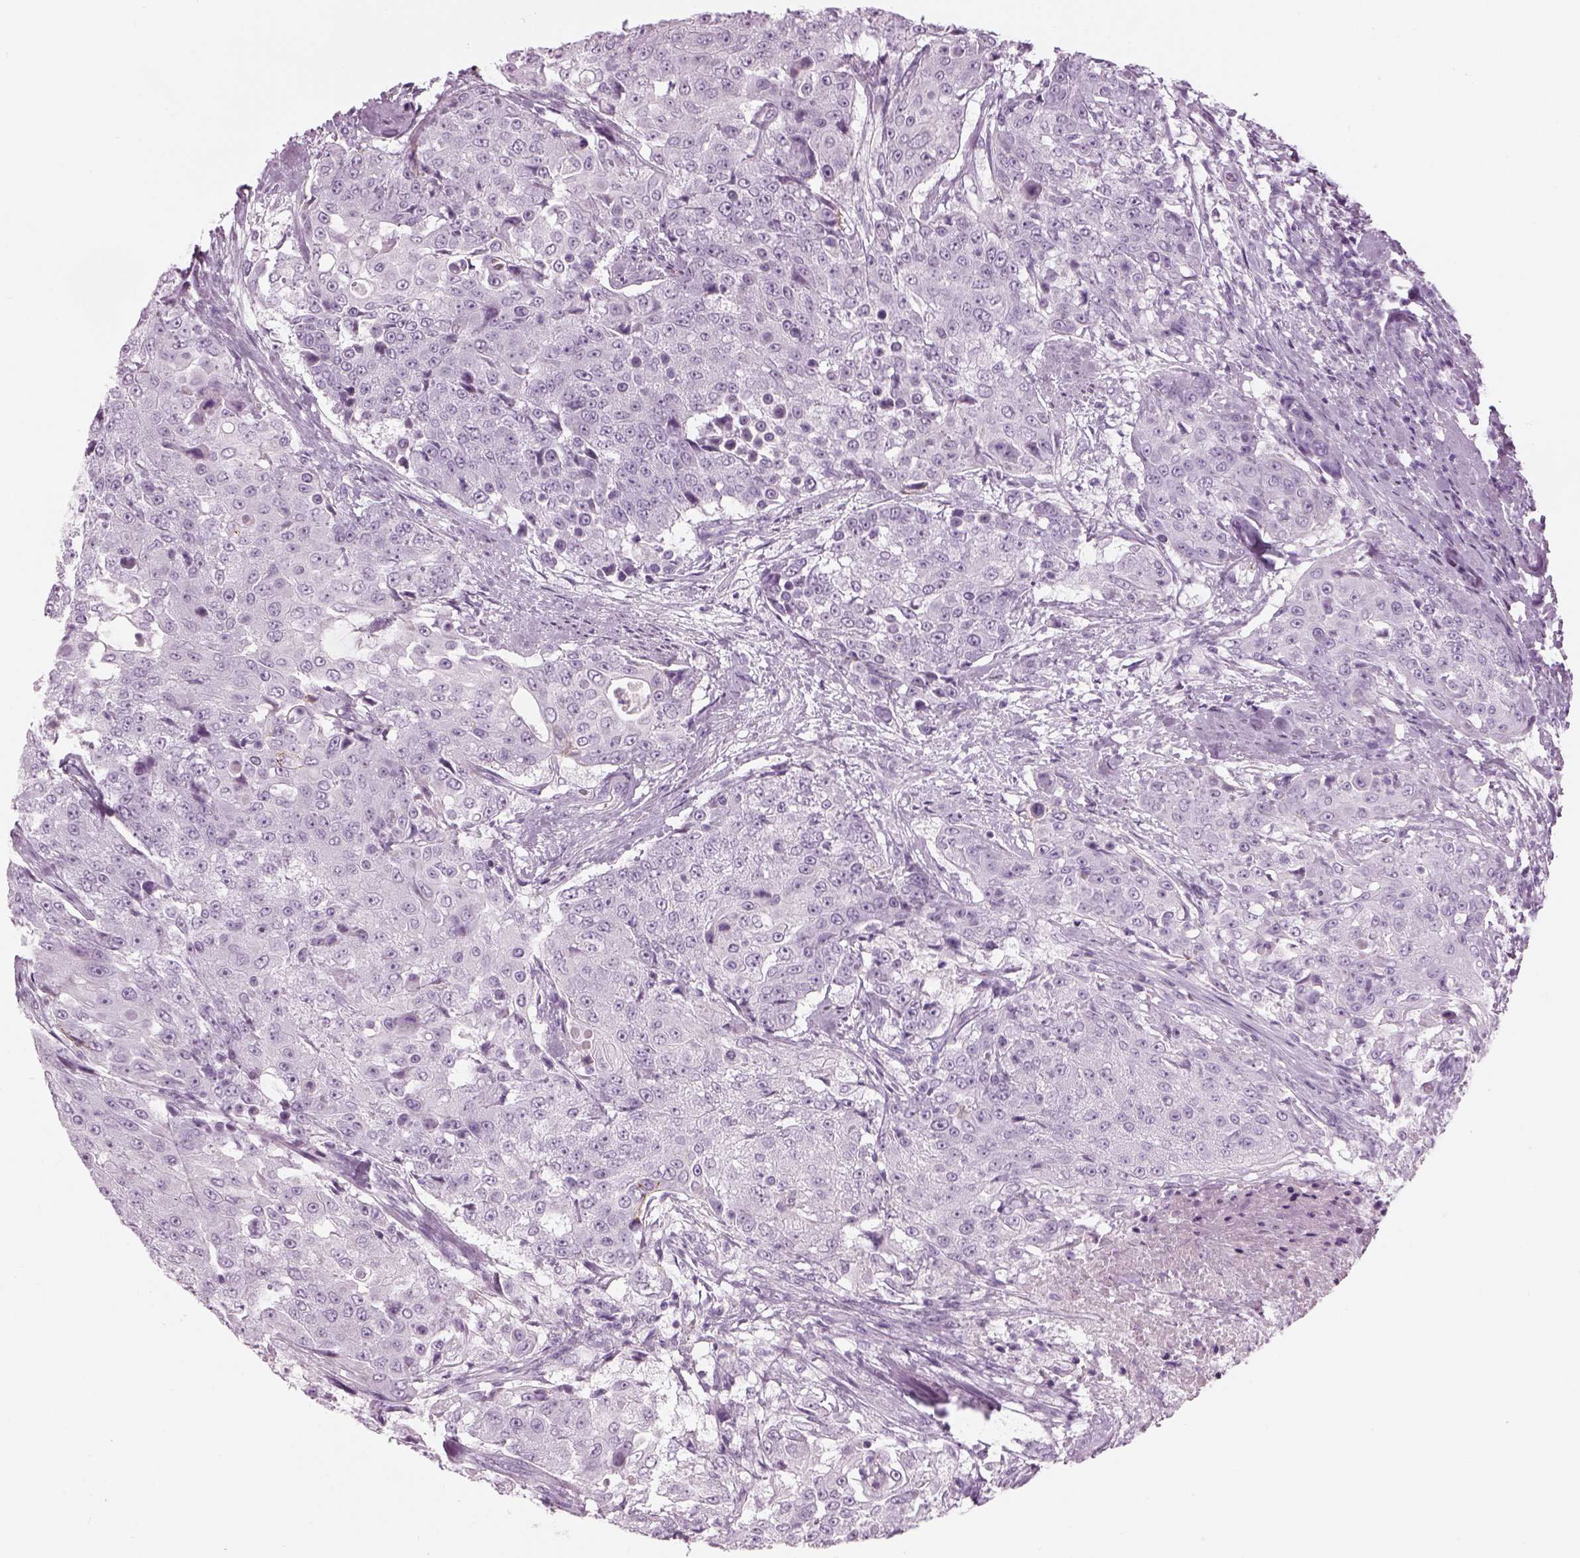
{"staining": {"intensity": "negative", "quantity": "none", "location": "none"}, "tissue": "urothelial cancer", "cell_type": "Tumor cells", "image_type": "cancer", "snomed": [{"axis": "morphology", "description": "Urothelial carcinoma, High grade"}, {"axis": "topography", "description": "Urinary bladder"}], "caption": "IHC histopathology image of urothelial carcinoma (high-grade) stained for a protein (brown), which demonstrates no staining in tumor cells.", "gene": "SAG", "patient": {"sex": "female", "age": 63}}